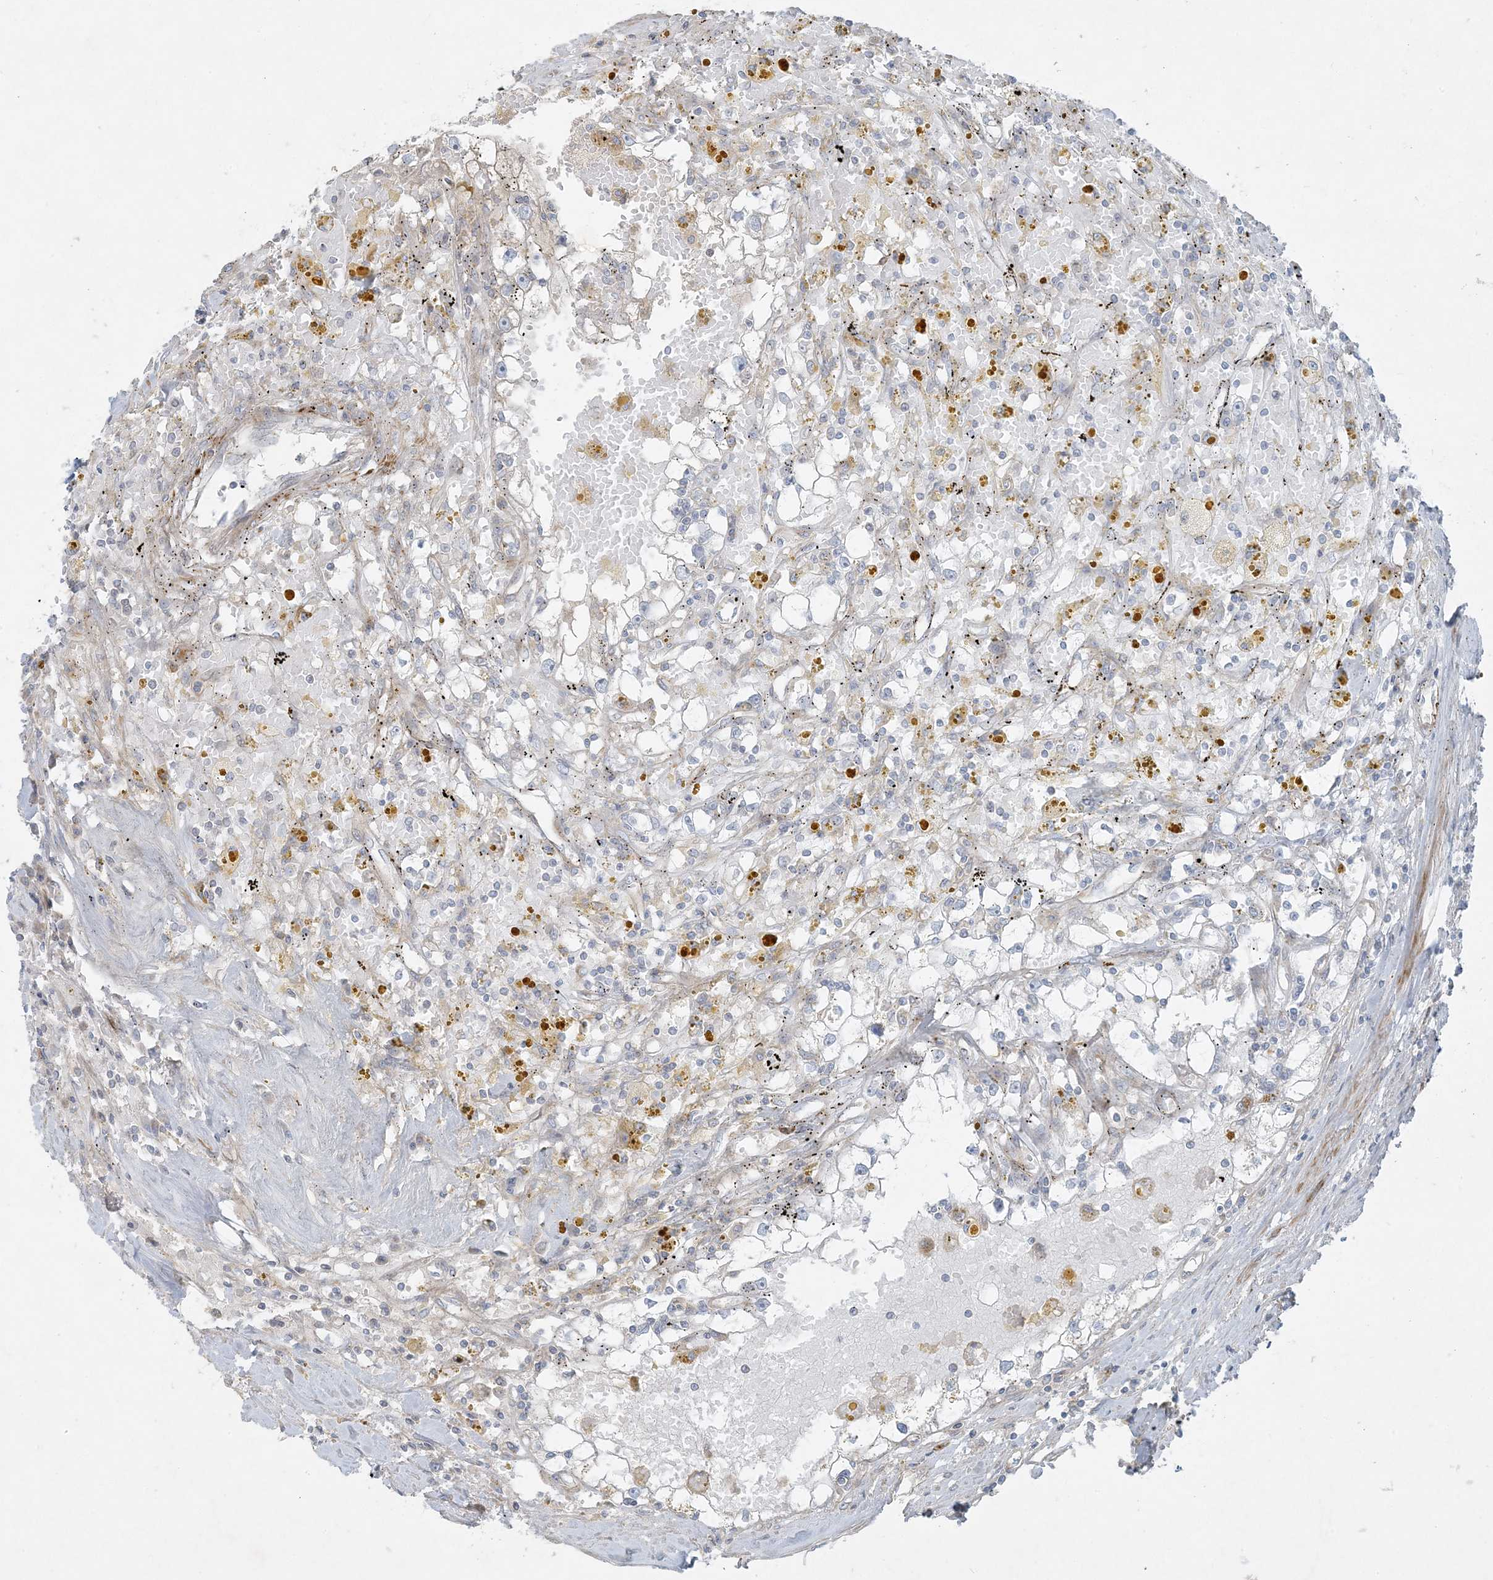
{"staining": {"intensity": "negative", "quantity": "none", "location": "none"}, "tissue": "renal cancer", "cell_type": "Tumor cells", "image_type": "cancer", "snomed": [{"axis": "morphology", "description": "Adenocarcinoma, NOS"}, {"axis": "topography", "description": "Kidney"}], "caption": "Immunohistochemistry (IHC) photomicrograph of human renal adenocarcinoma stained for a protein (brown), which exhibits no expression in tumor cells.", "gene": "PIK3R4", "patient": {"sex": "male", "age": 56}}